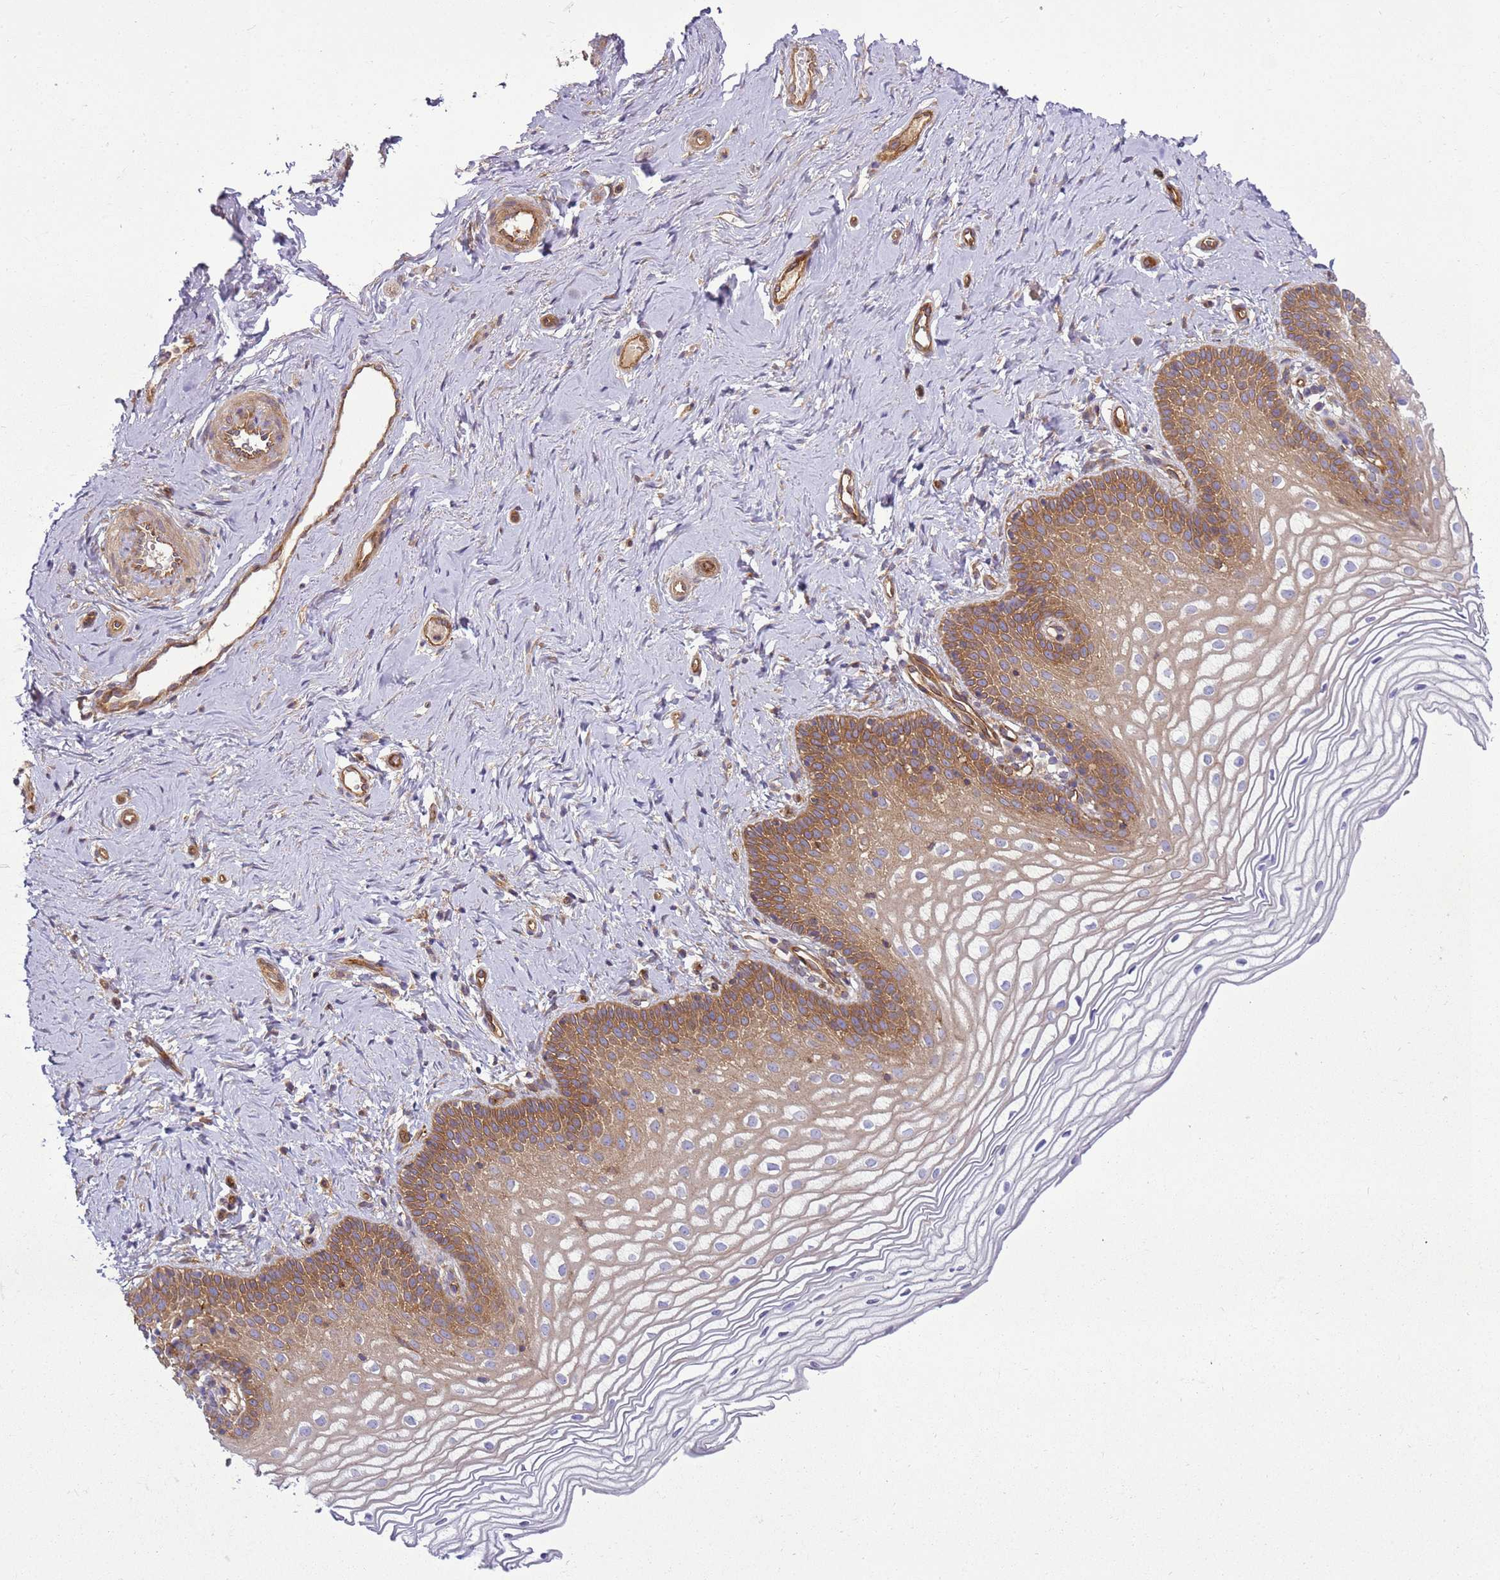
{"staining": {"intensity": "moderate", "quantity": ">75%", "location": "cytoplasmic/membranous"}, "tissue": "vagina", "cell_type": "Squamous epithelial cells", "image_type": "normal", "snomed": [{"axis": "morphology", "description": "Normal tissue, NOS"}, {"axis": "topography", "description": "Vagina"}], "caption": "This photomicrograph demonstrates immunohistochemistry staining of benign vagina, with medium moderate cytoplasmic/membranous expression in about >75% of squamous epithelial cells.", "gene": "SNX21", "patient": {"sex": "female", "age": 56}}